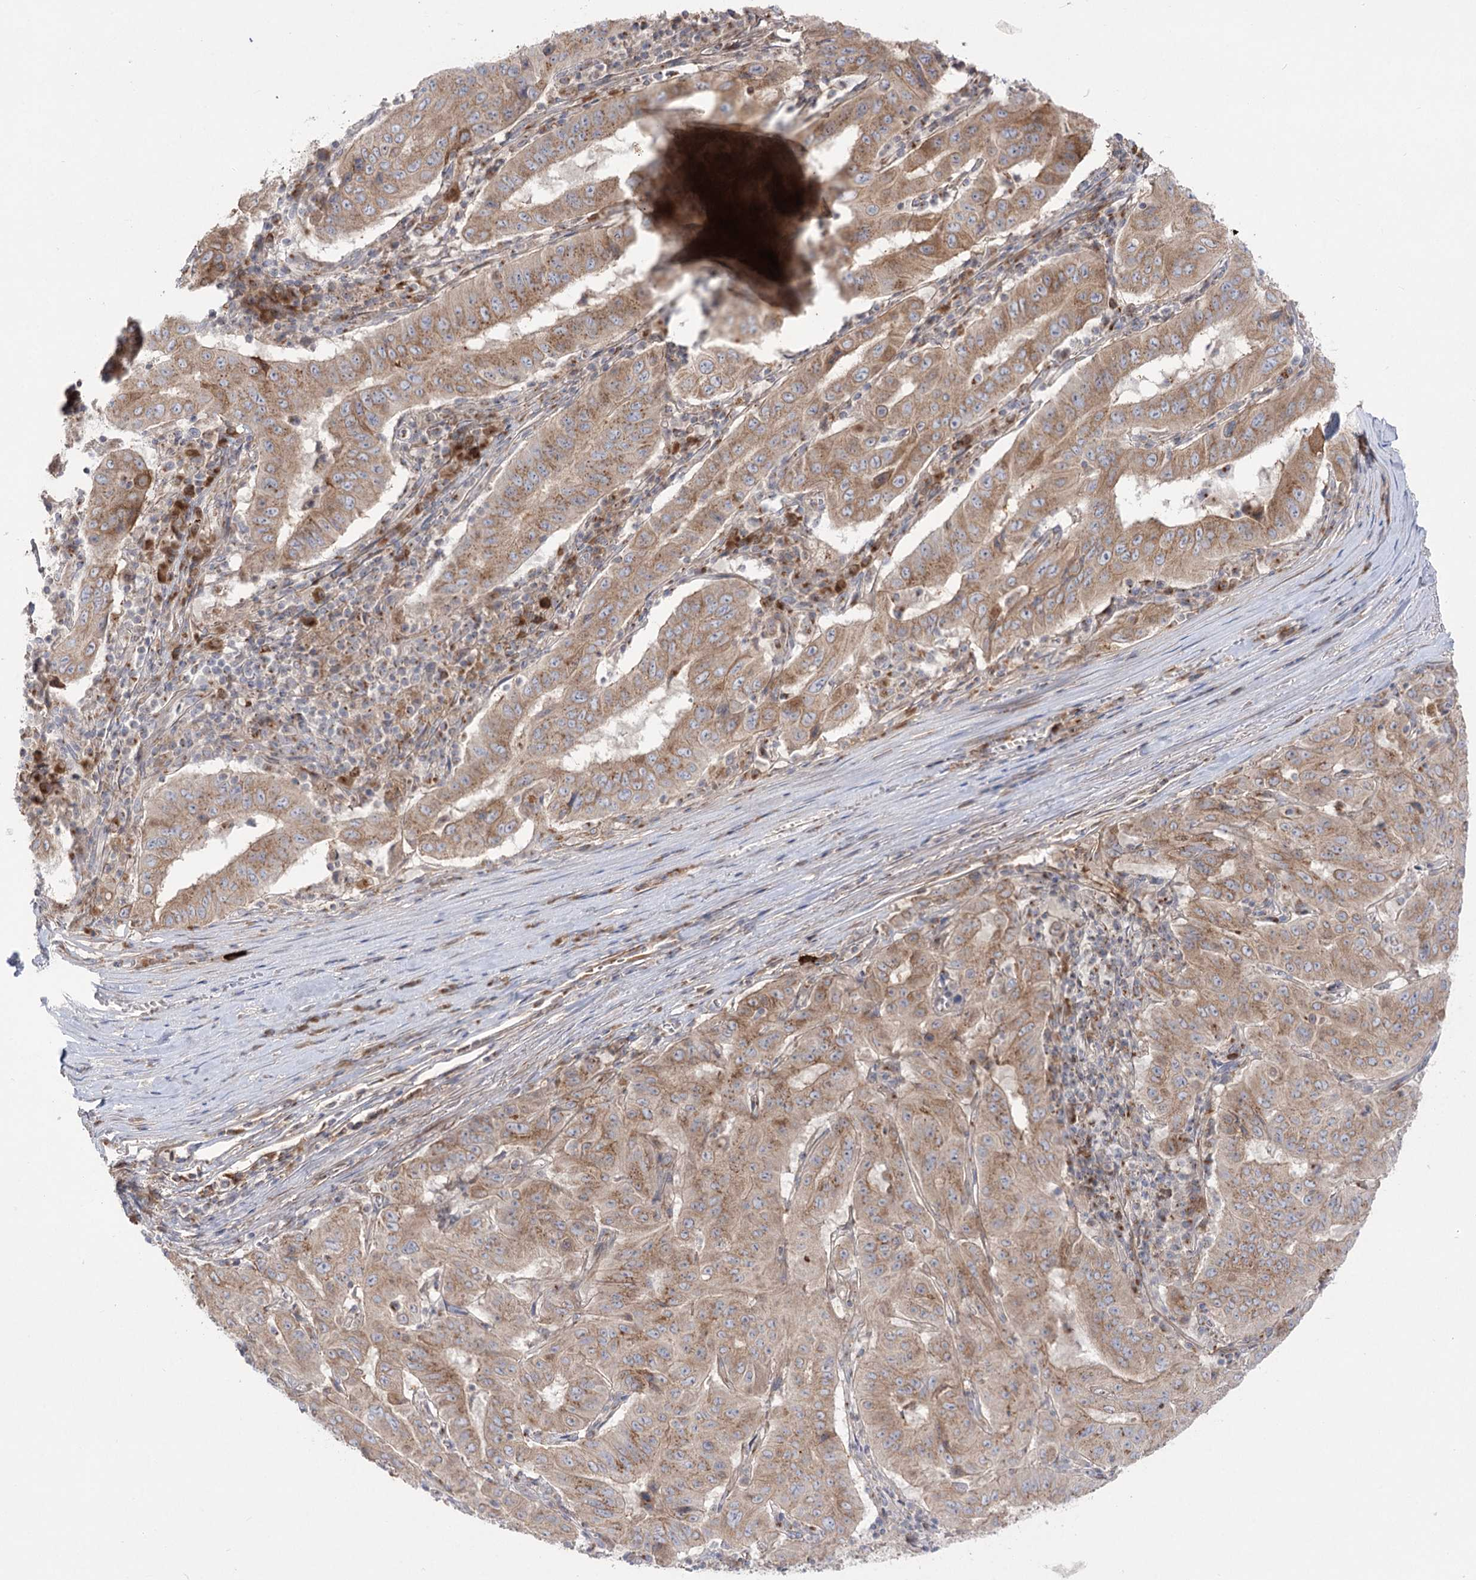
{"staining": {"intensity": "moderate", "quantity": "25%-75%", "location": "cytoplasmic/membranous"}, "tissue": "pancreatic cancer", "cell_type": "Tumor cells", "image_type": "cancer", "snomed": [{"axis": "morphology", "description": "Adenocarcinoma, NOS"}, {"axis": "topography", "description": "Pancreas"}], "caption": "A histopathology image of pancreatic adenocarcinoma stained for a protein reveals moderate cytoplasmic/membranous brown staining in tumor cells.", "gene": "GBF1", "patient": {"sex": "male", "age": 63}}